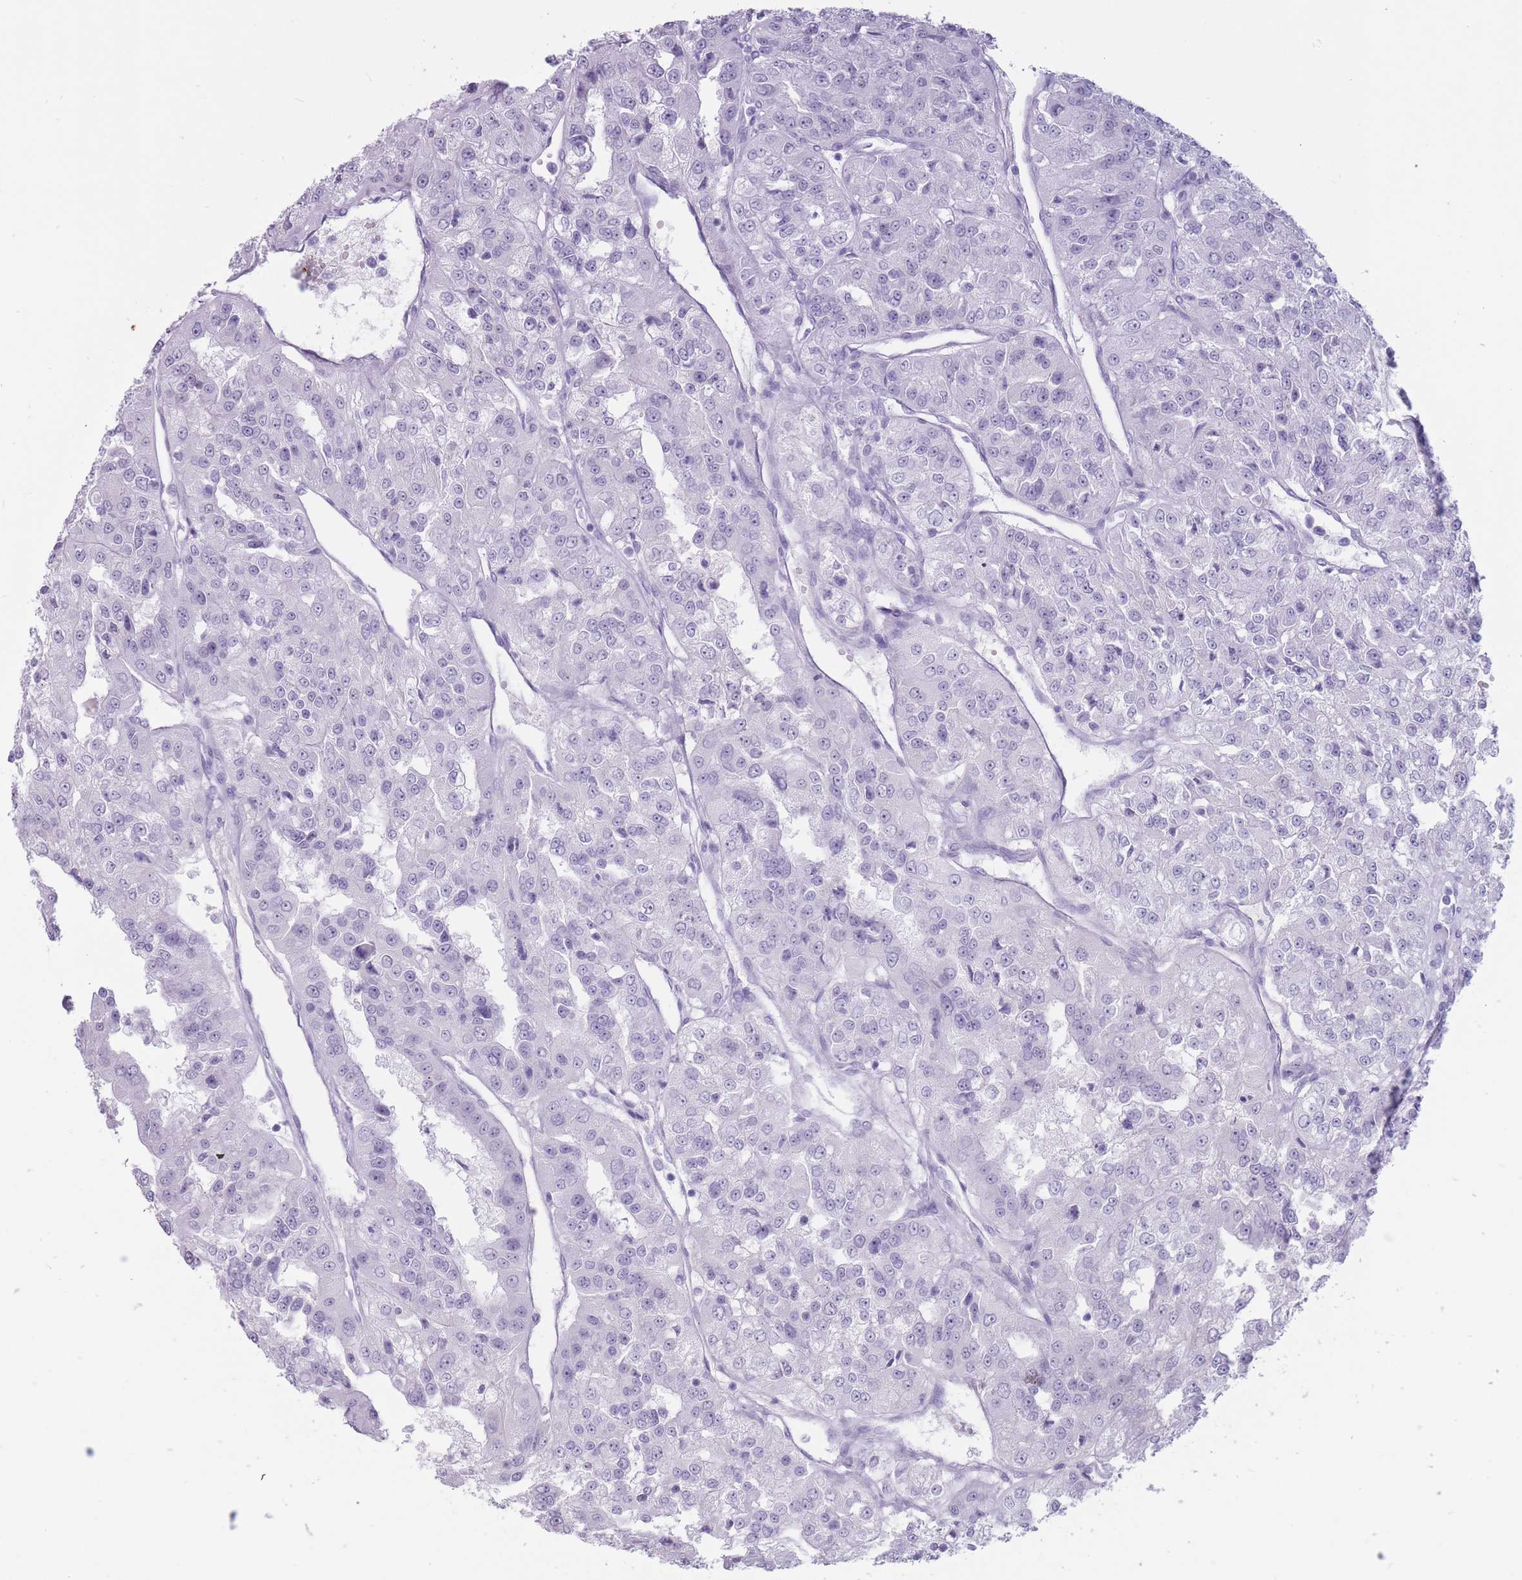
{"staining": {"intensity": "negative", "quantity": "none", "location": "none"}, "tissue": "renal cancer", "cell_type": "Tumor cells", "image_type": "cancer", "snomed": [{"axis": "morphology", "description": "Adenocarcinoma, NOS"}, {"axis": "topography", "description": "Kidney"}], "caption": "Renal cancer was stained to show a protein in brown. There is no significant staining in tumor cells.", "gene": "PNMA3", "patient": {"sex": "female", "age": 63}}